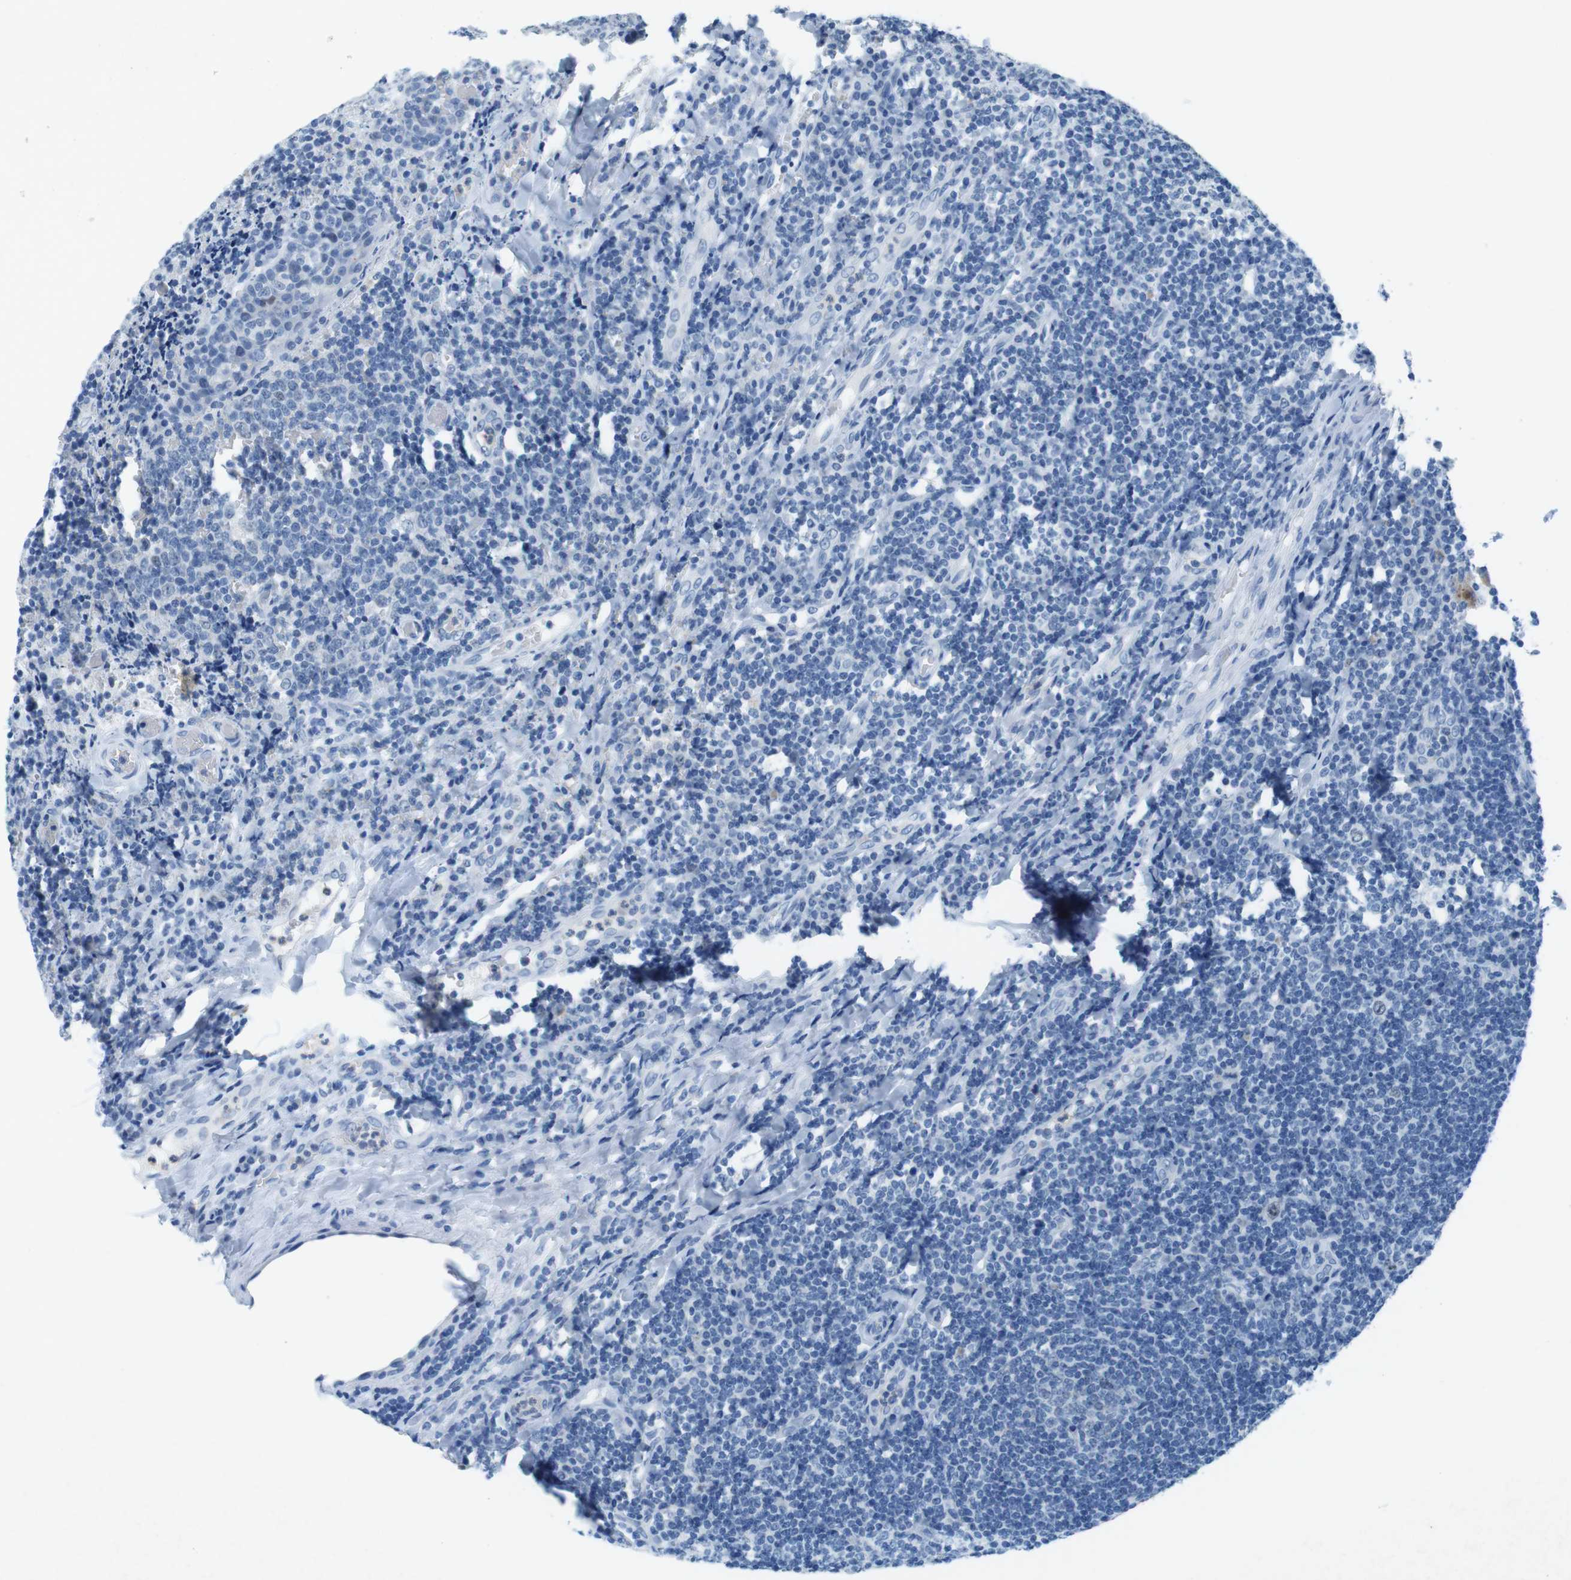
{"staining": {"intensity": "negative", "quantity": "none", "location": "none"}, "tissue": "tonsil", "cell_type": "Germinal center cells", "image_type": "normal", "snomed": [{"axis": "morphology", "description": "Normal tissue, NOS"}, {"axis": "topography", "description": "Tonsil"}], "caption": "High power microscopy histopathology image of an IHC photomicrograph of benign tonsil, revealing no significant positivity in germinal center cells. Brightfield microscopy of IHC stained with DAB (brown) and hematoxylin (blue), captured at high magnification.", "gene": "CTAG1B", "patient": {"sex": "male", "age": 17}}